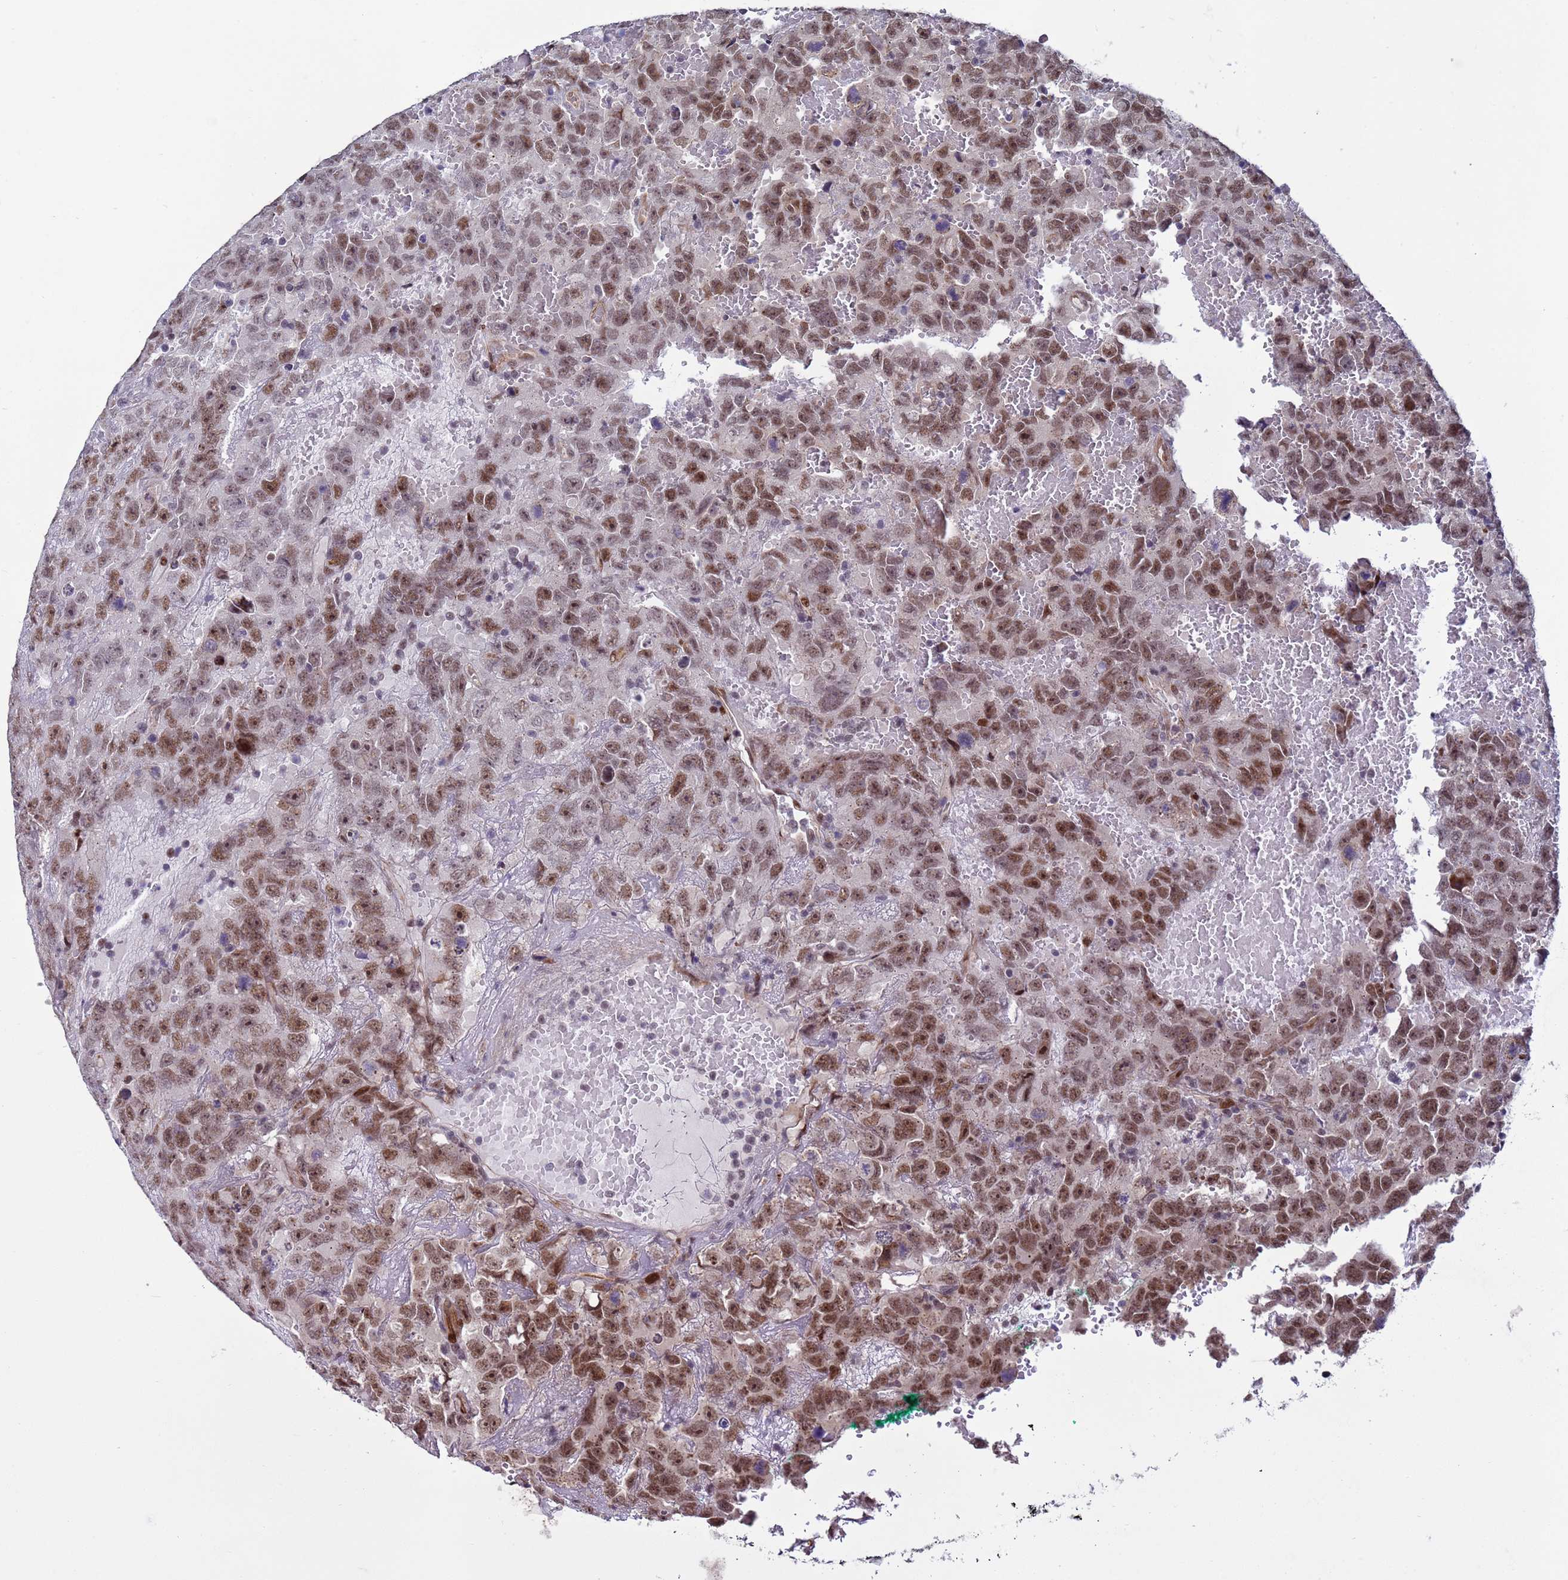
{"staining": {"intensity": "moderate", "quantity": ">75%", "location": "nuclear"}, "tissue": "testis cancer", "cell_type": "Tumor cells", "image_type": "cancer", "snomed": [{"axis": "morphology", "description": "Carcinoma, Embryonal, NOS"}, {"axis": "topography", "description": "Testis"}], "caption": "A histopathology image showing moderate nuclear expression in approximately >75% of tumor cells in testis cancer, as visualized by brown immunohistochemical staining.", "gene": "SHC3", "patient": {"sex": "male", "age": 45}}